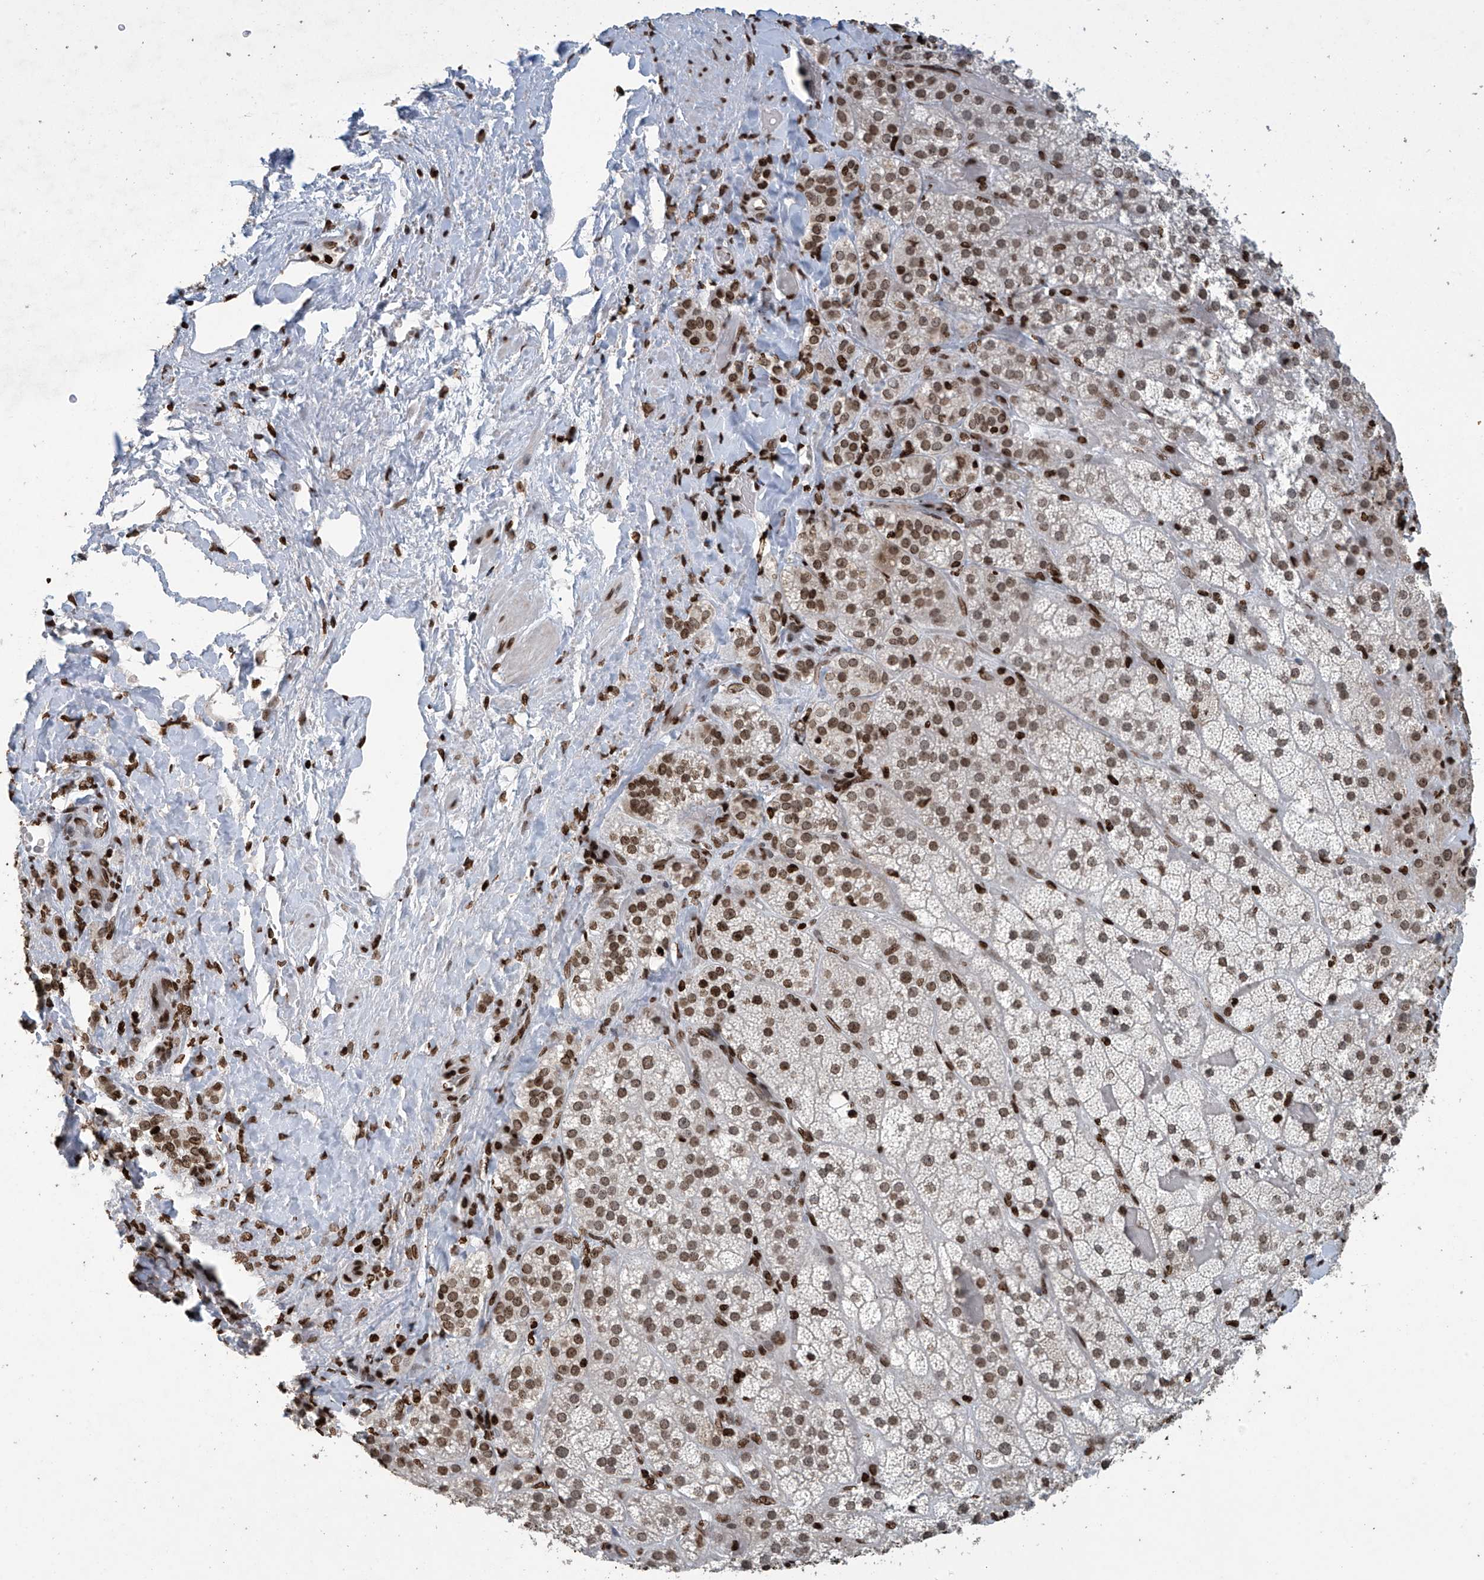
{"staining": {"intensity": "strong", "quantity": ">75%", "location": "cytoplasmic/membranous,nuclear"}, "tissue": "adrenal gland", "cell_type": "Glandular cells", "image_type": "normal", "snomed": [{"axis": "morphology", "description": "Normal tissue, NOS"}, {"axis": "topography", "description": "Adrenal gland"}], "caption": "There is high levels of strong cytoplasmic/membranous,nuclear staining in glandular cells of normal adrenal gland, as demonstrated by immunohistochemical staining (brown color).", "gene": "H4C16", "patient": {"sex": "male", "age": 57}}